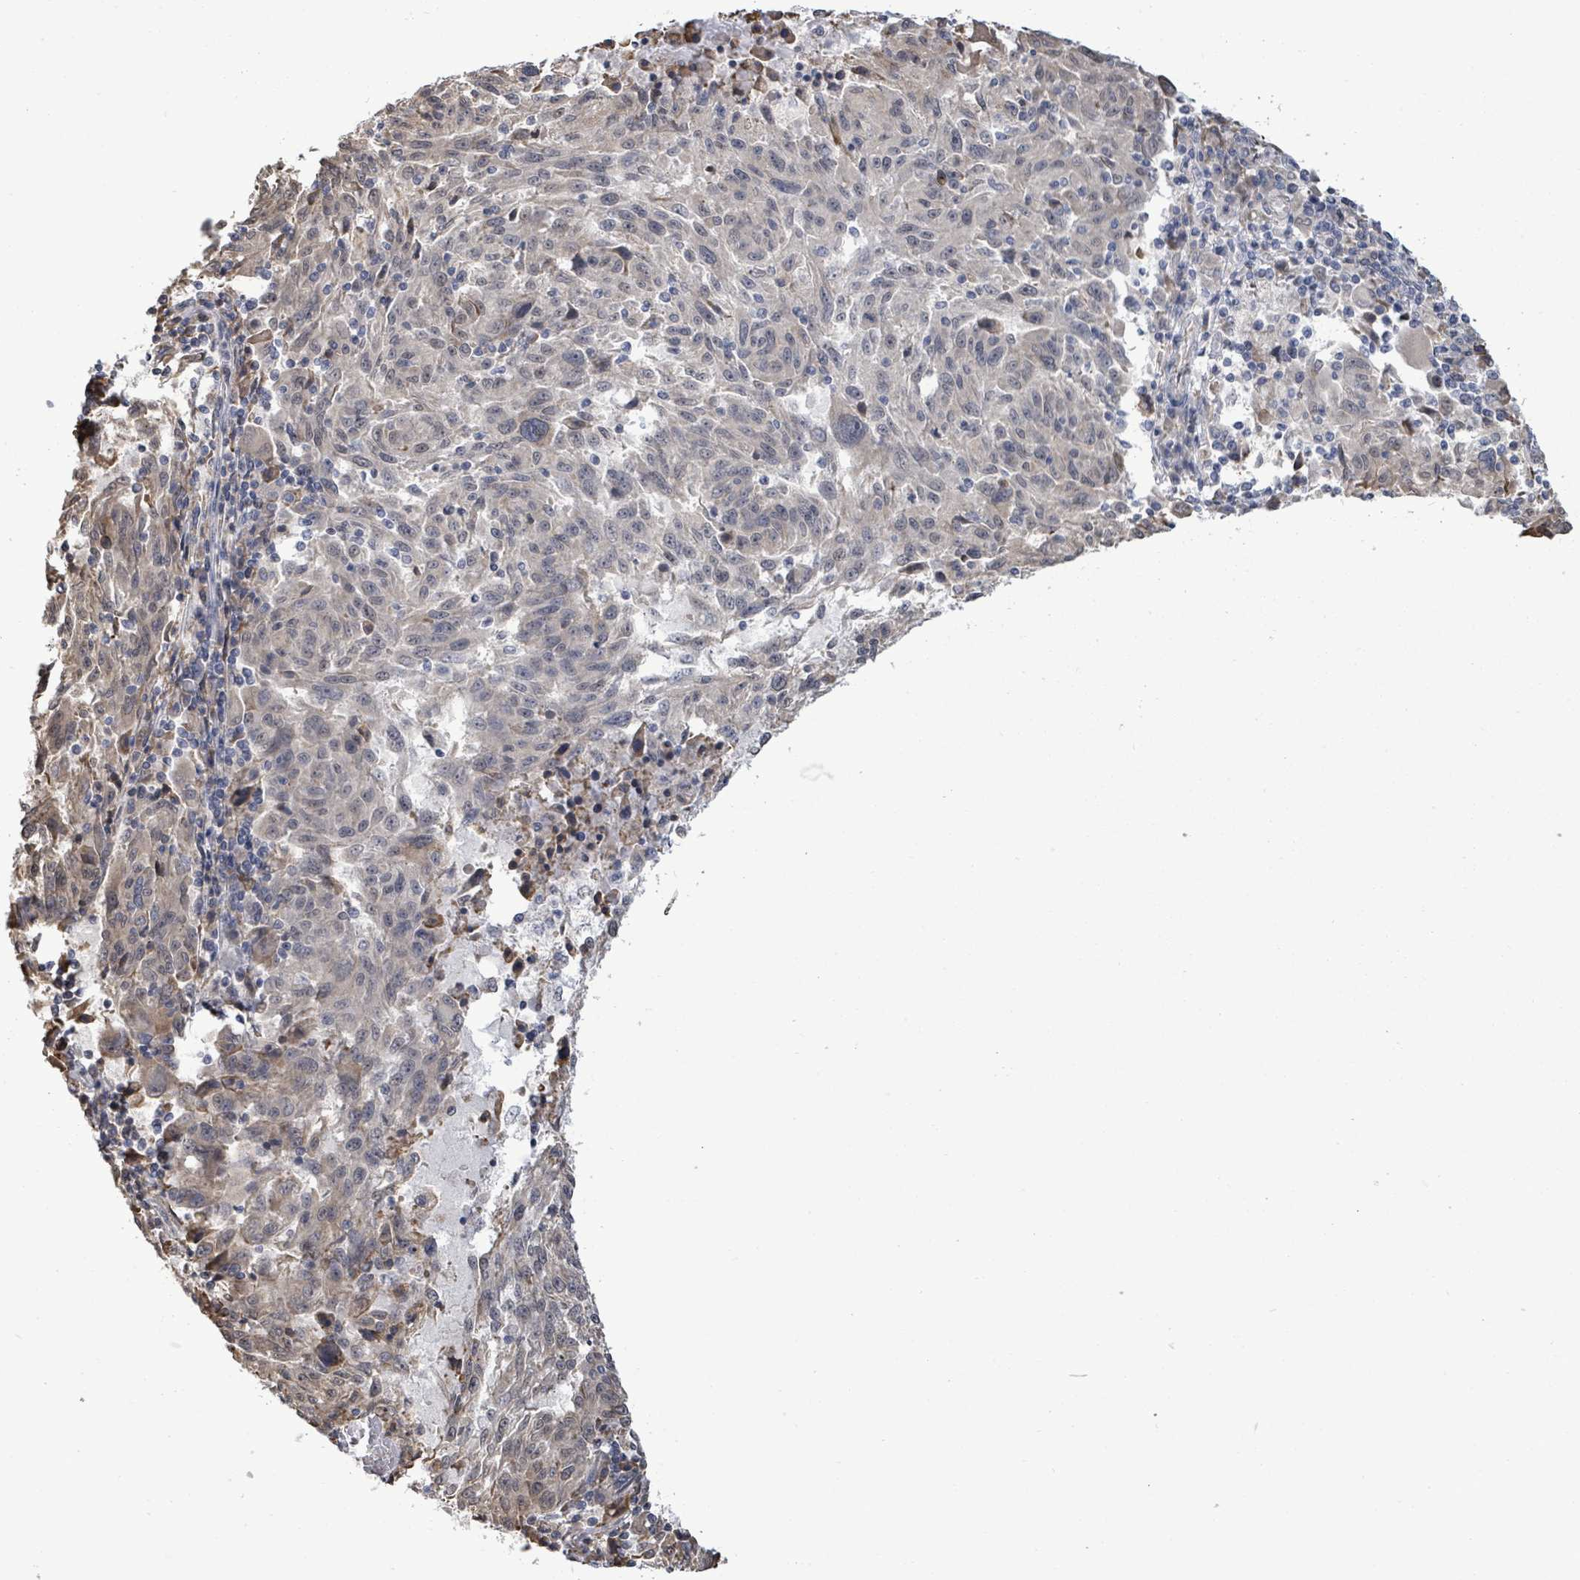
{"staining": {"intensity": "negative", "quantity": "none", "location": "none"}, "tissue": "melanoma", "cell_type": "Tumor cells", "image_type": "cancer", "snomed": [{"axis": "morphology", "description": "Malignant melanoma, NOS"}, {"axis": "topography", "description": "Skin"}], "caption": "Tumor cells are negative for protein expression in human malignant melanoma.", "gene": "PAPSS1", "patient": {"sex": "male", "age": 53}}